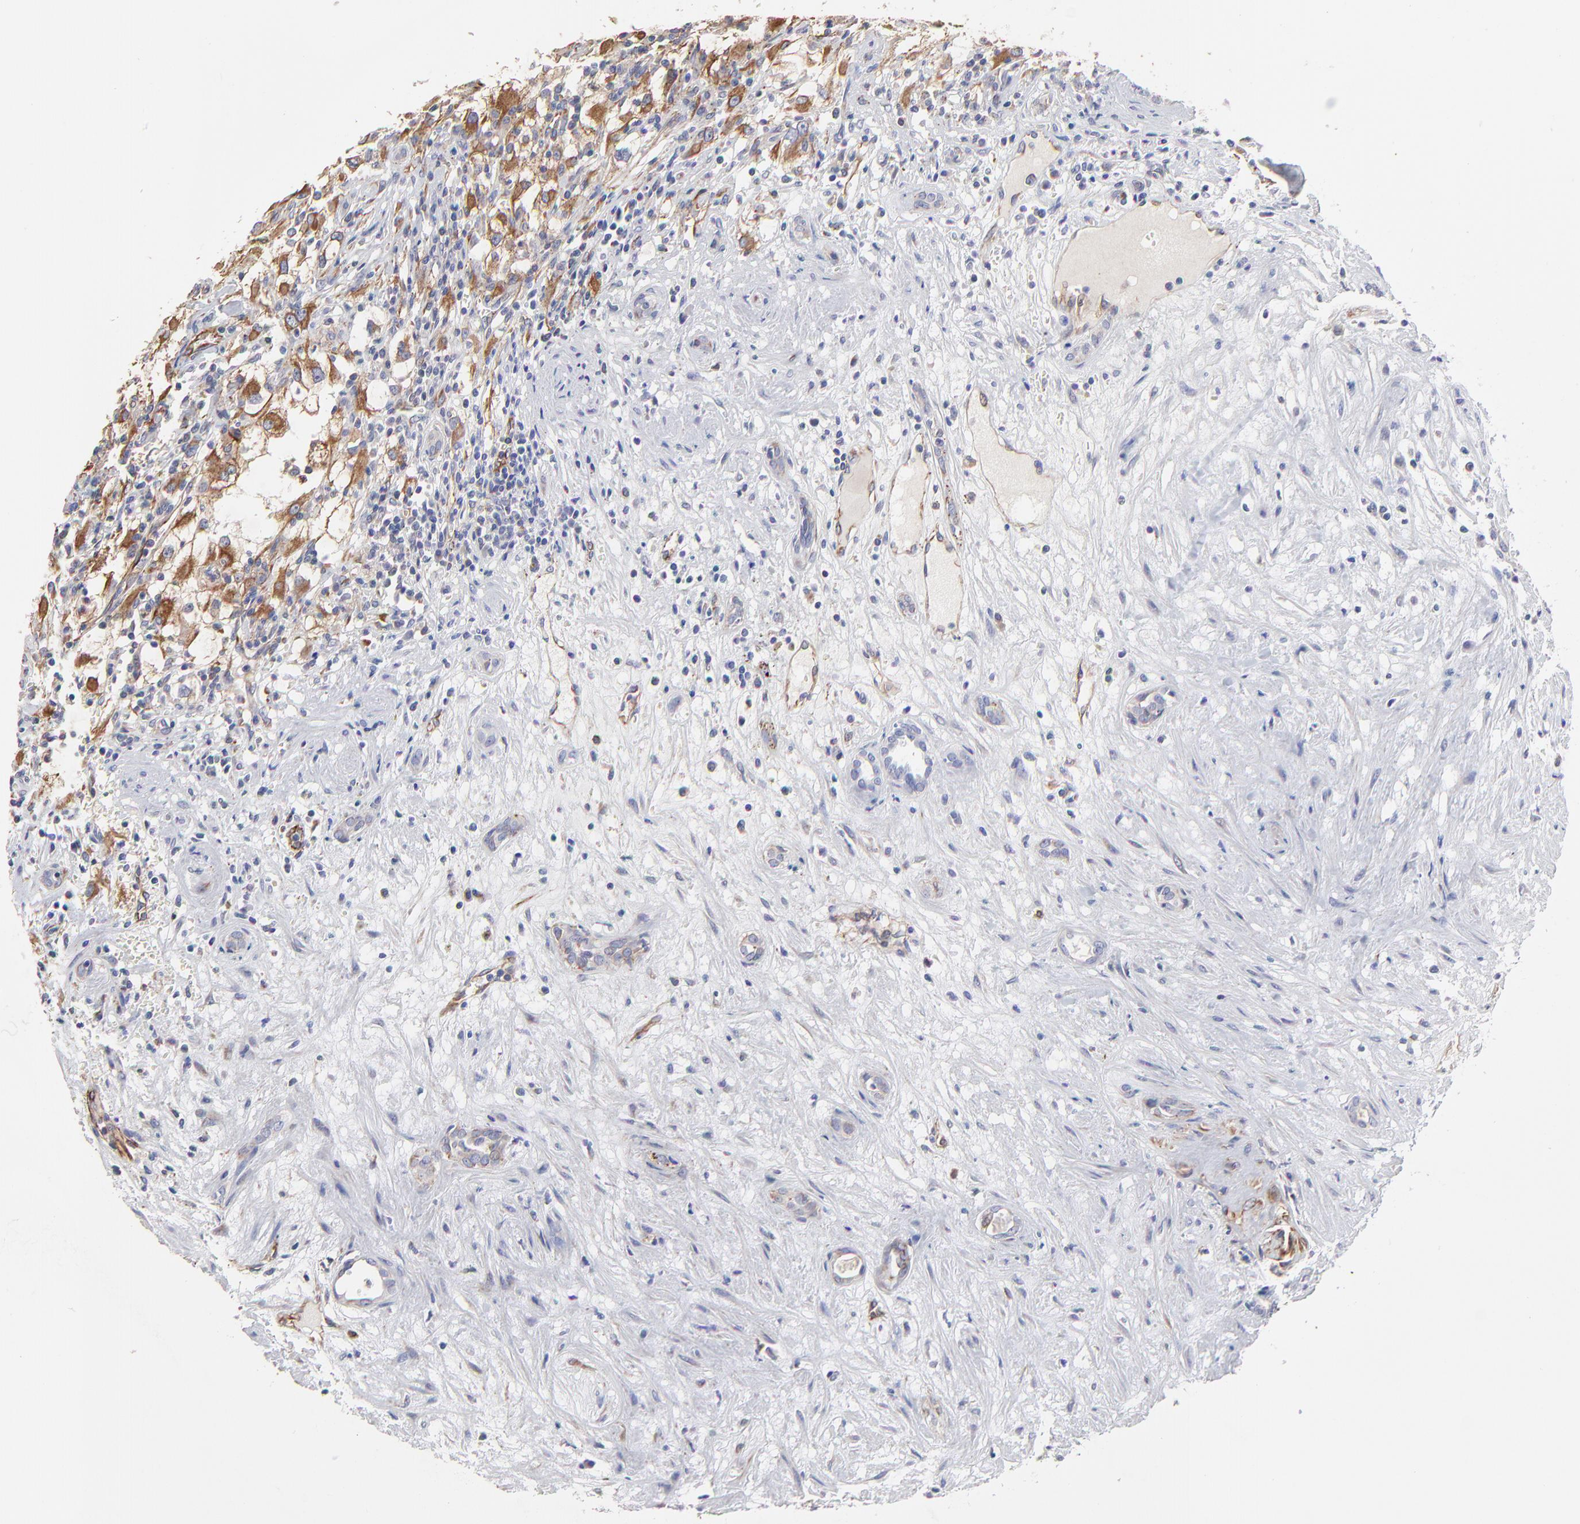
{"staining": {"intensity": "moderate", "quantity": "<25%", "location": "cytoplasmic/membranous"}, "tissue": "renal cancer", "cell_type": "Tumor cells", "image_type": "cancer", "snomed": [{"axis": "morphology", "description": "Adenocarcinoma, NOS"}, {"axis": "topography", "description": "Kidney"}], "caption": "This is a micrograph of IHC staining of renal cancer, which shows moderate positivity in the cytoplasmic/membranous of tumor cells.", "gene": "COX8C", "patient": {"sex": "female", "age": 52}}